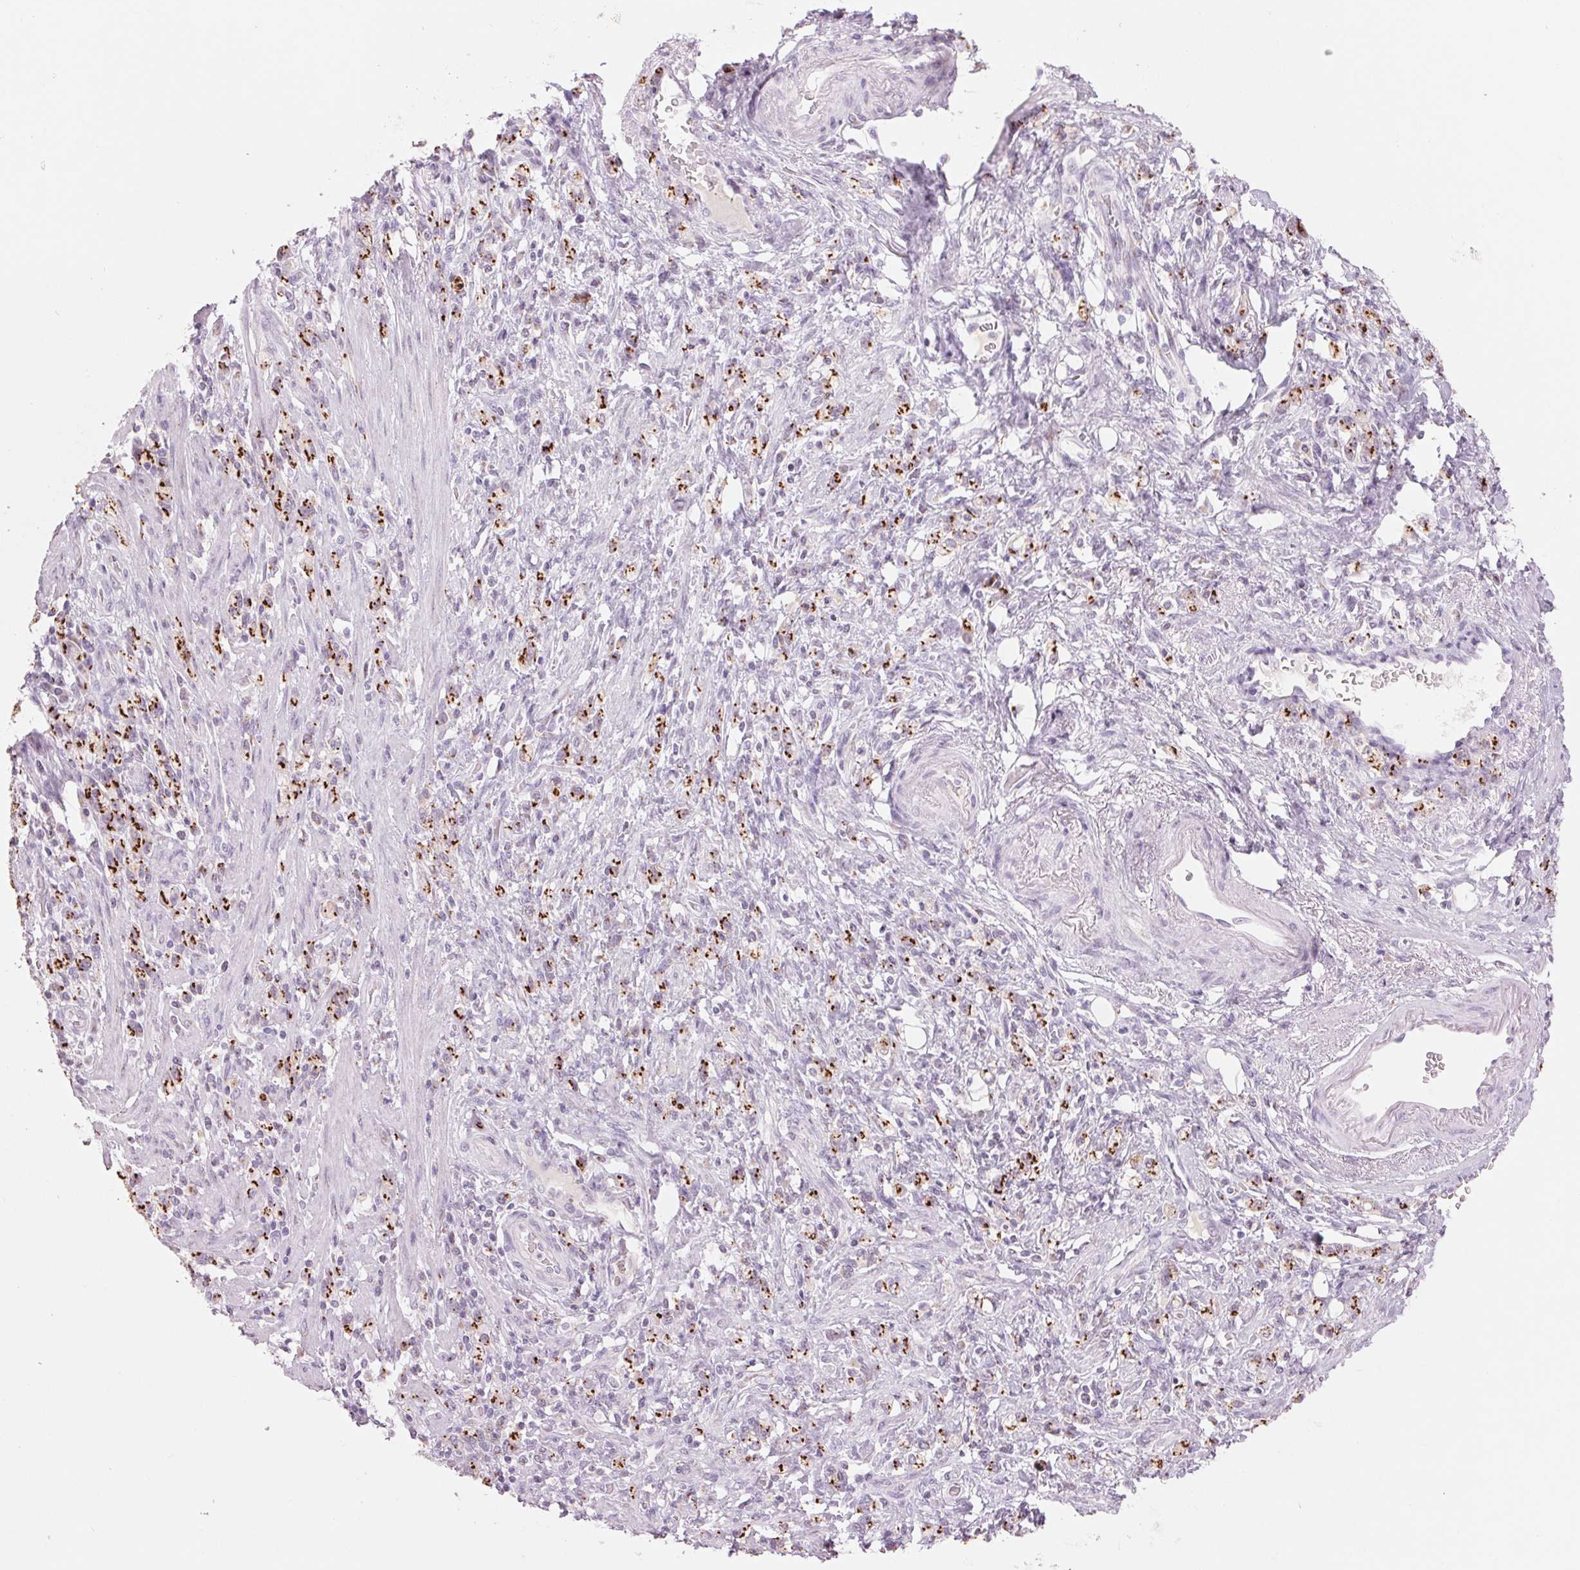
{"staining": {"intensity": "strong", "quantity": ">75%", "location": "cytoplasmic/membranous"}, "tissue": "stomach cancer", "cell_type": "Tumor cells", "image_type": "cancer", "snomed": [{"axis": "morphology", "description": "Adenocarcinoma, NOS"}, {"axis": "topography", "description": "Stomach"}], "caption": "Brown immunohistochemical staining in human stomach adenocarcinoma demonstrates strong cytoplasmic/membranous staining in approximately >75% of tumor cells.", "gene": "GALNT7", "patient": {"sex": "male", "age": 77}}